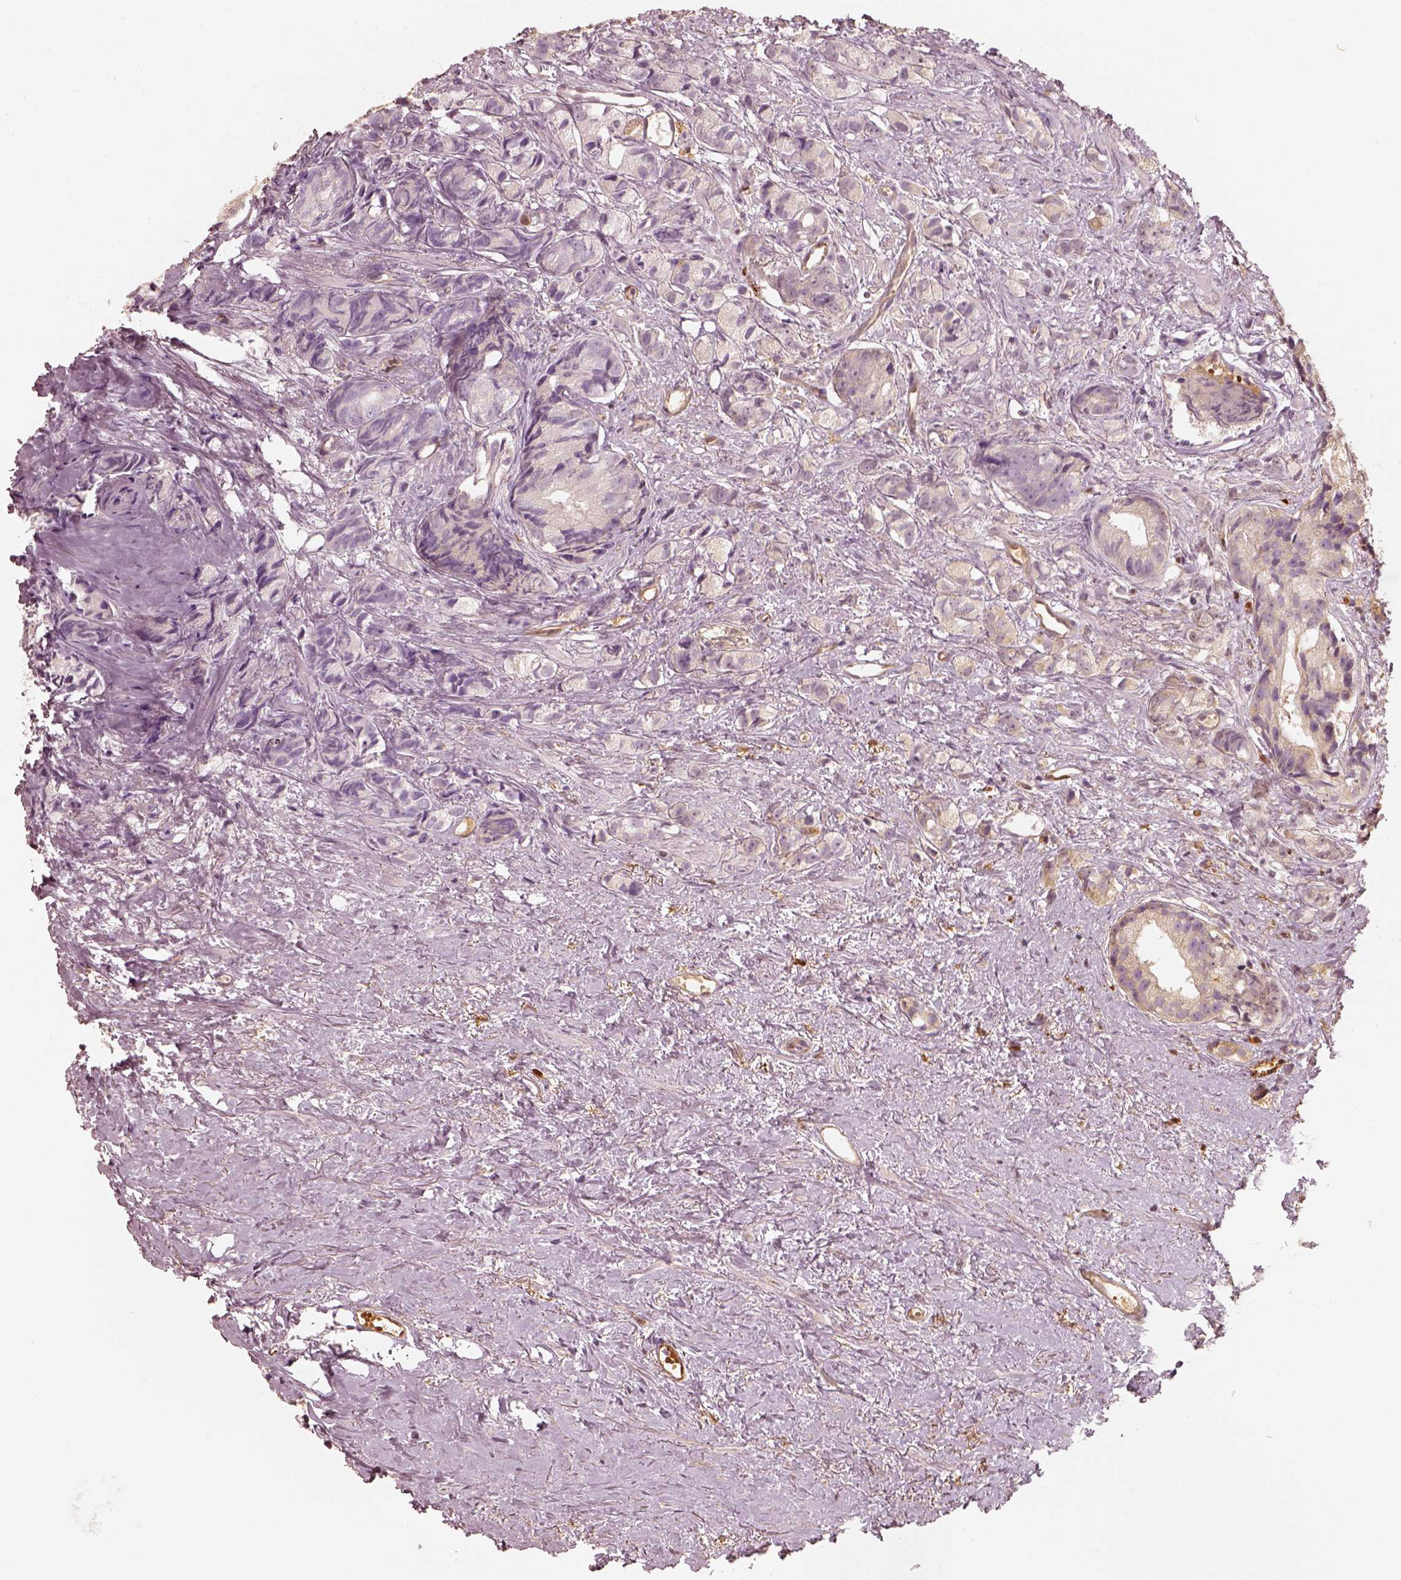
{"staining": {"intensity": "negative", "quantity": "none", "location": "none"}, "tissue": "prostate cancer", "cell_type": "Tumor cells", "image_type": "cancer", "snomed": [{"axis": "morphology", "description": "Adenocarcinoma, High grade"}, {"axis": "topography", "description": "Prostate"}], "caption": "Human prostate high-grade adenocarcinoma stained for a protein using immunohistochemistry displays no expression in tumor cells.", "gene": "FSCN1", "patient": {"sex": "male", "age": 81}}